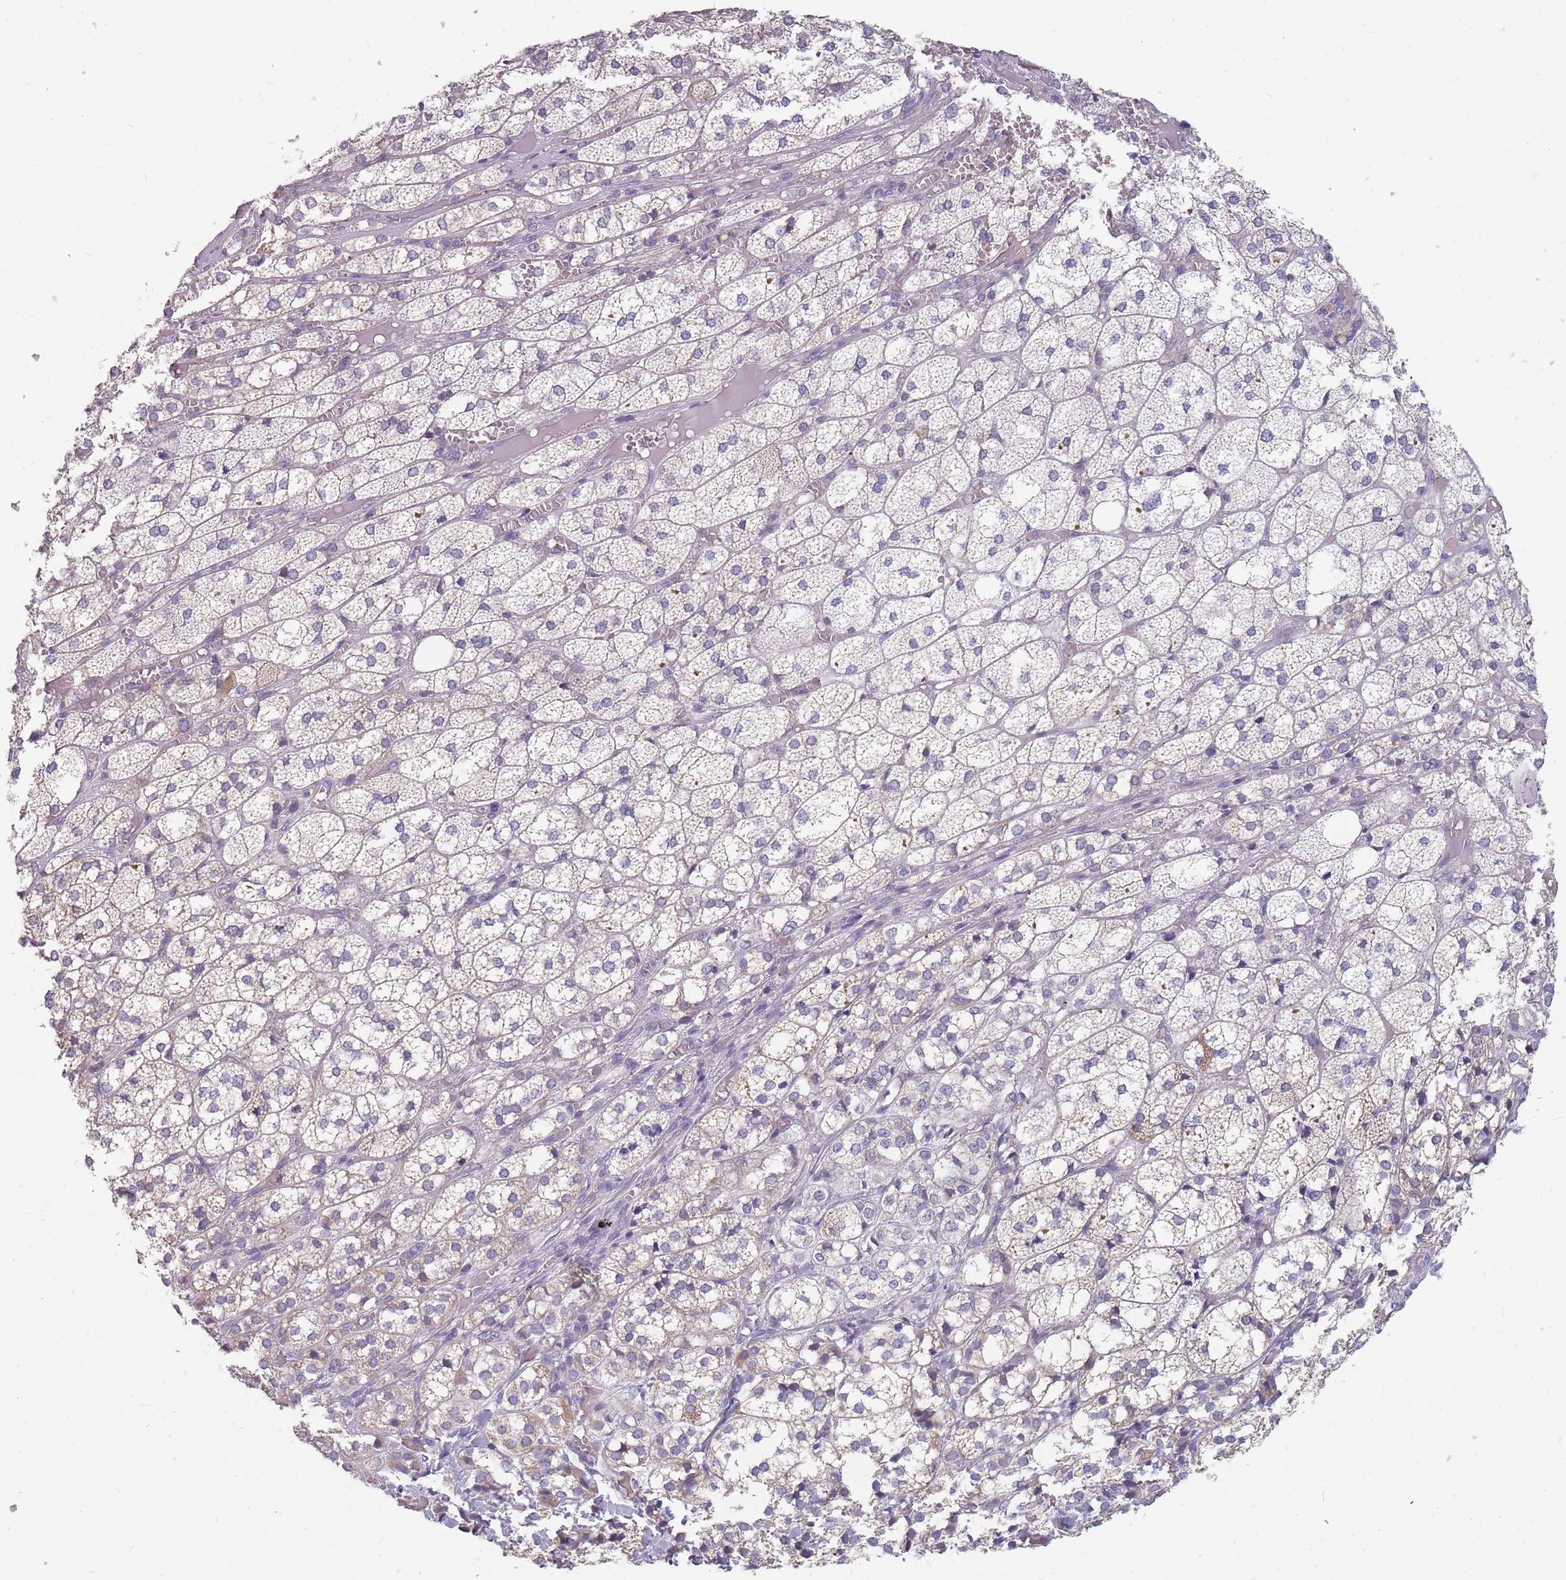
{"staining": {"intensity": "weak", "quantity": "<25%", "location": "cytoplasmic/membranous"}, "tissue": "adrenal gland", "cell_type": "Glandular cells", "image_type": "normal", "snomed": [{"axis": "morphology", "description": "Normal tissue, NOS"}, {"axis": "topography", "description": "Adrenal gland"}], "caption": "High power microscopy histopathology image of an IHC histopathology image of normal adrenal gland, revealing no significant expression in glandular cells.", "gene": "CMTR2", "patient": {"sex": "female", "age": 61}}